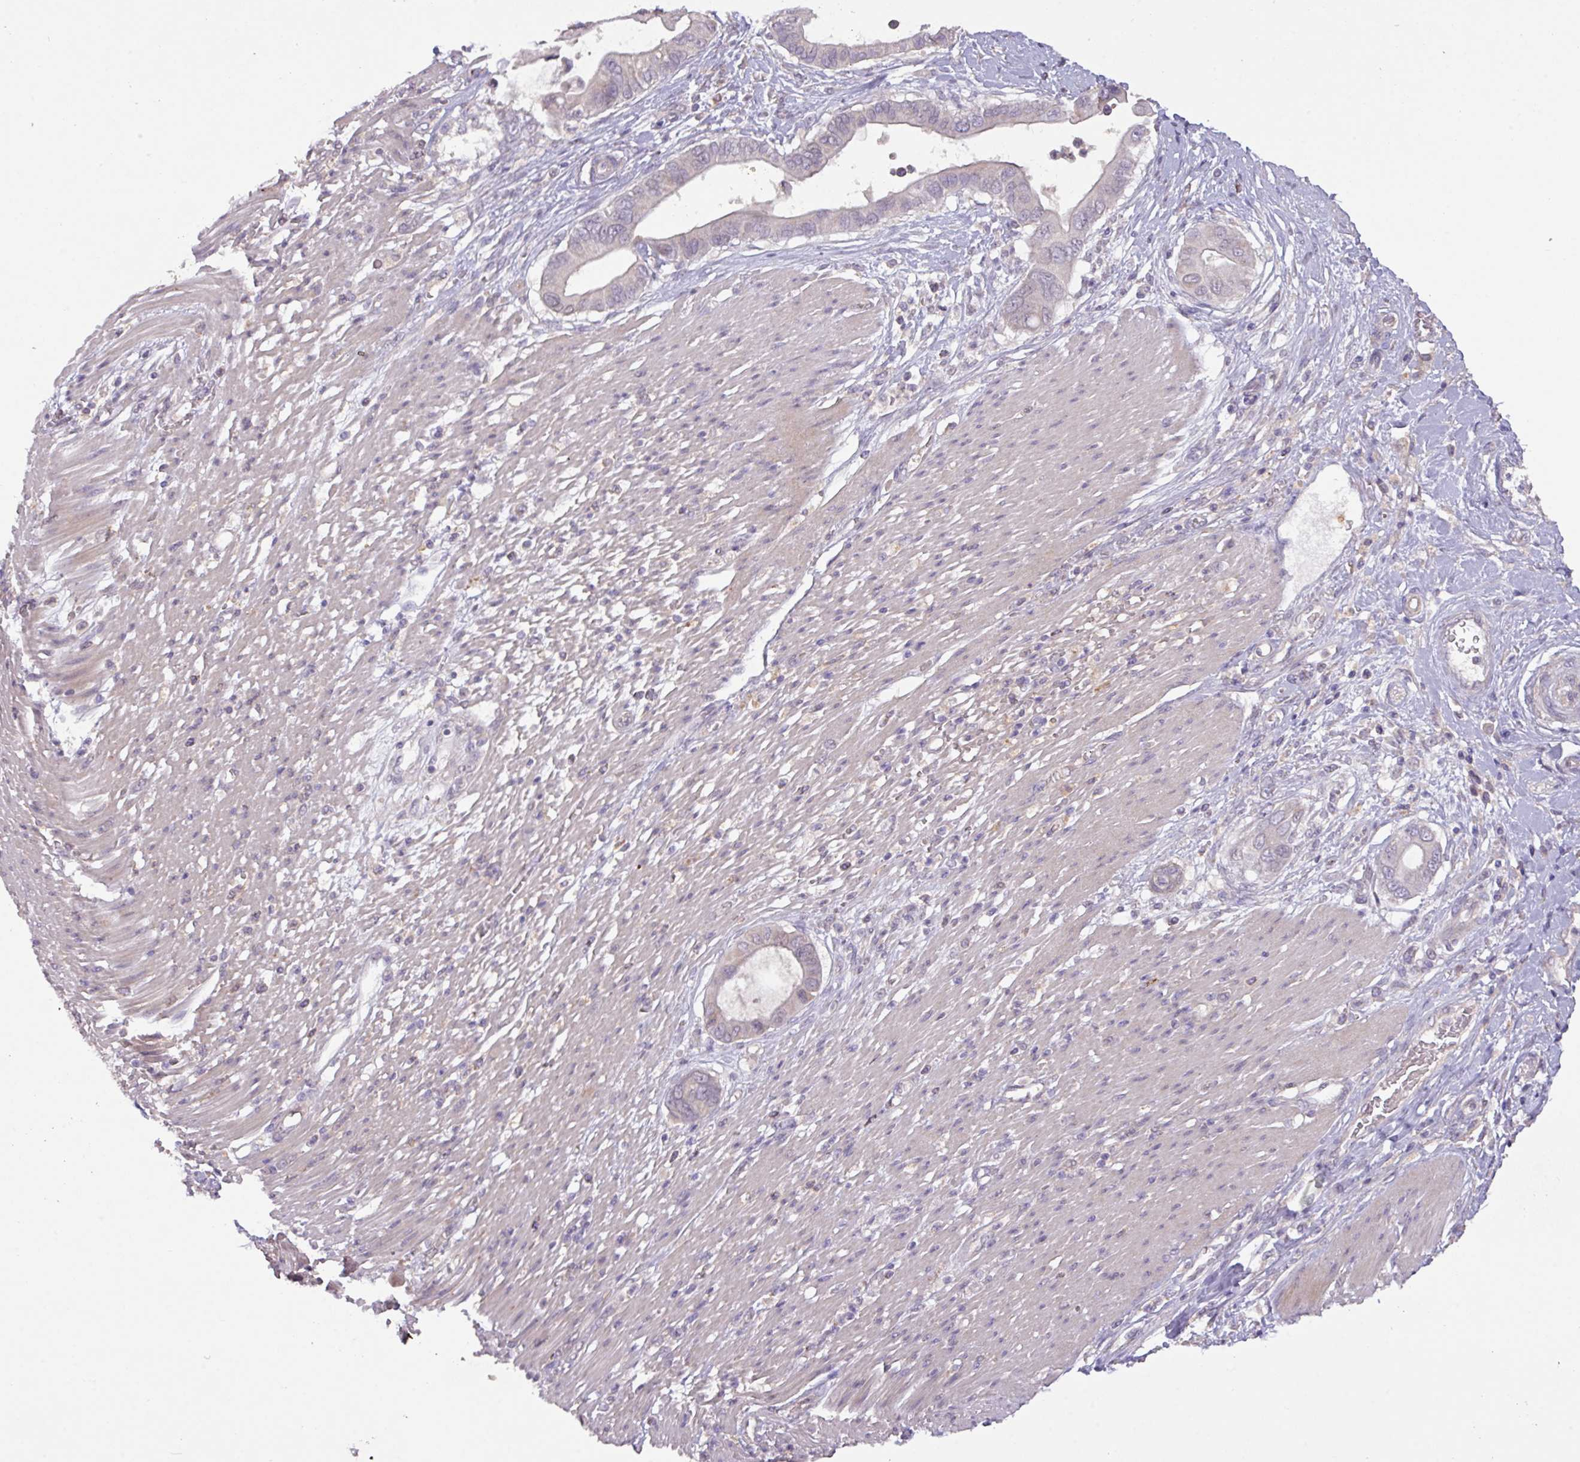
{"staining": {"intensity": "negative", "quantity": "none", "location": "none"}, "tissue": "pancreatic cancer", "cell_type": "Tumor cells", "image_type": "cancer", "snomed": [{"axis": "morphology", "description": "Adenocarcinoma, NOS"}, {"axis": "topography", "description": "Pancreas"}], "caption": "Image shows no protein expression in tumor cells of pancreatic adenocarcinoma tissue.", "gene": "PRADC1", "patient": {"sex": "male", "age": 68}}